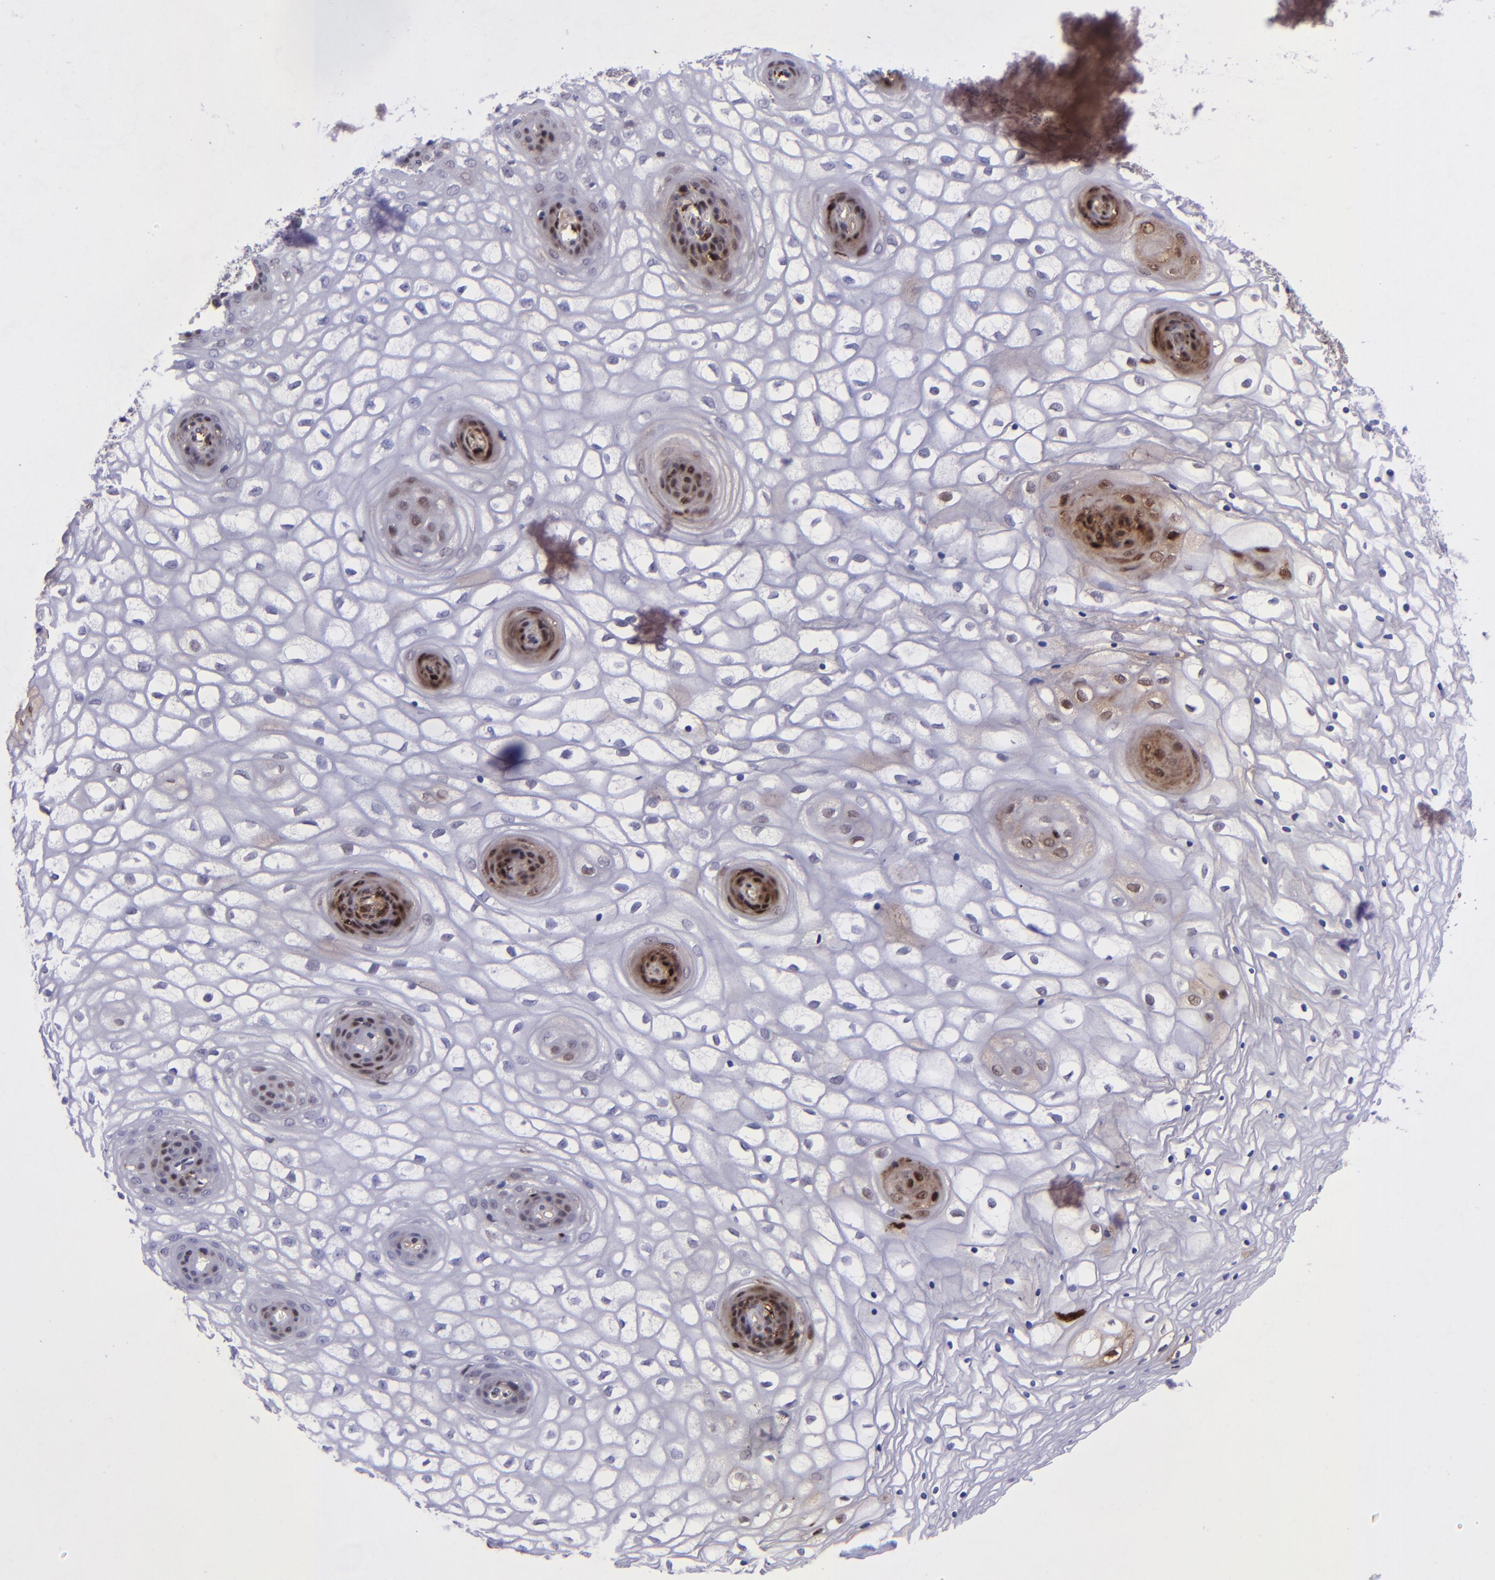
{"staining": {"intensity": "strong", "quantity": "<25%", "location": "cytoplasmic/membranous,nuclear"}, "tissue": "vagina", "cell_type": "Squamous epithelial cells", "image_type": "normal", "snomed": [{"axis": "morphology", "description": "Normal tissue, NOS"}, {"axis": "topography", "description": "Vagina"}], "caption": "Immunohistochemical staining of normal vagina demonstrates medium levels of strong cytoplasmic/membranous,nuclear staining in about <25% of squamous epithelial cells.", "gene": "TYMP", "patient": {"sex": "female", "age": 34}}